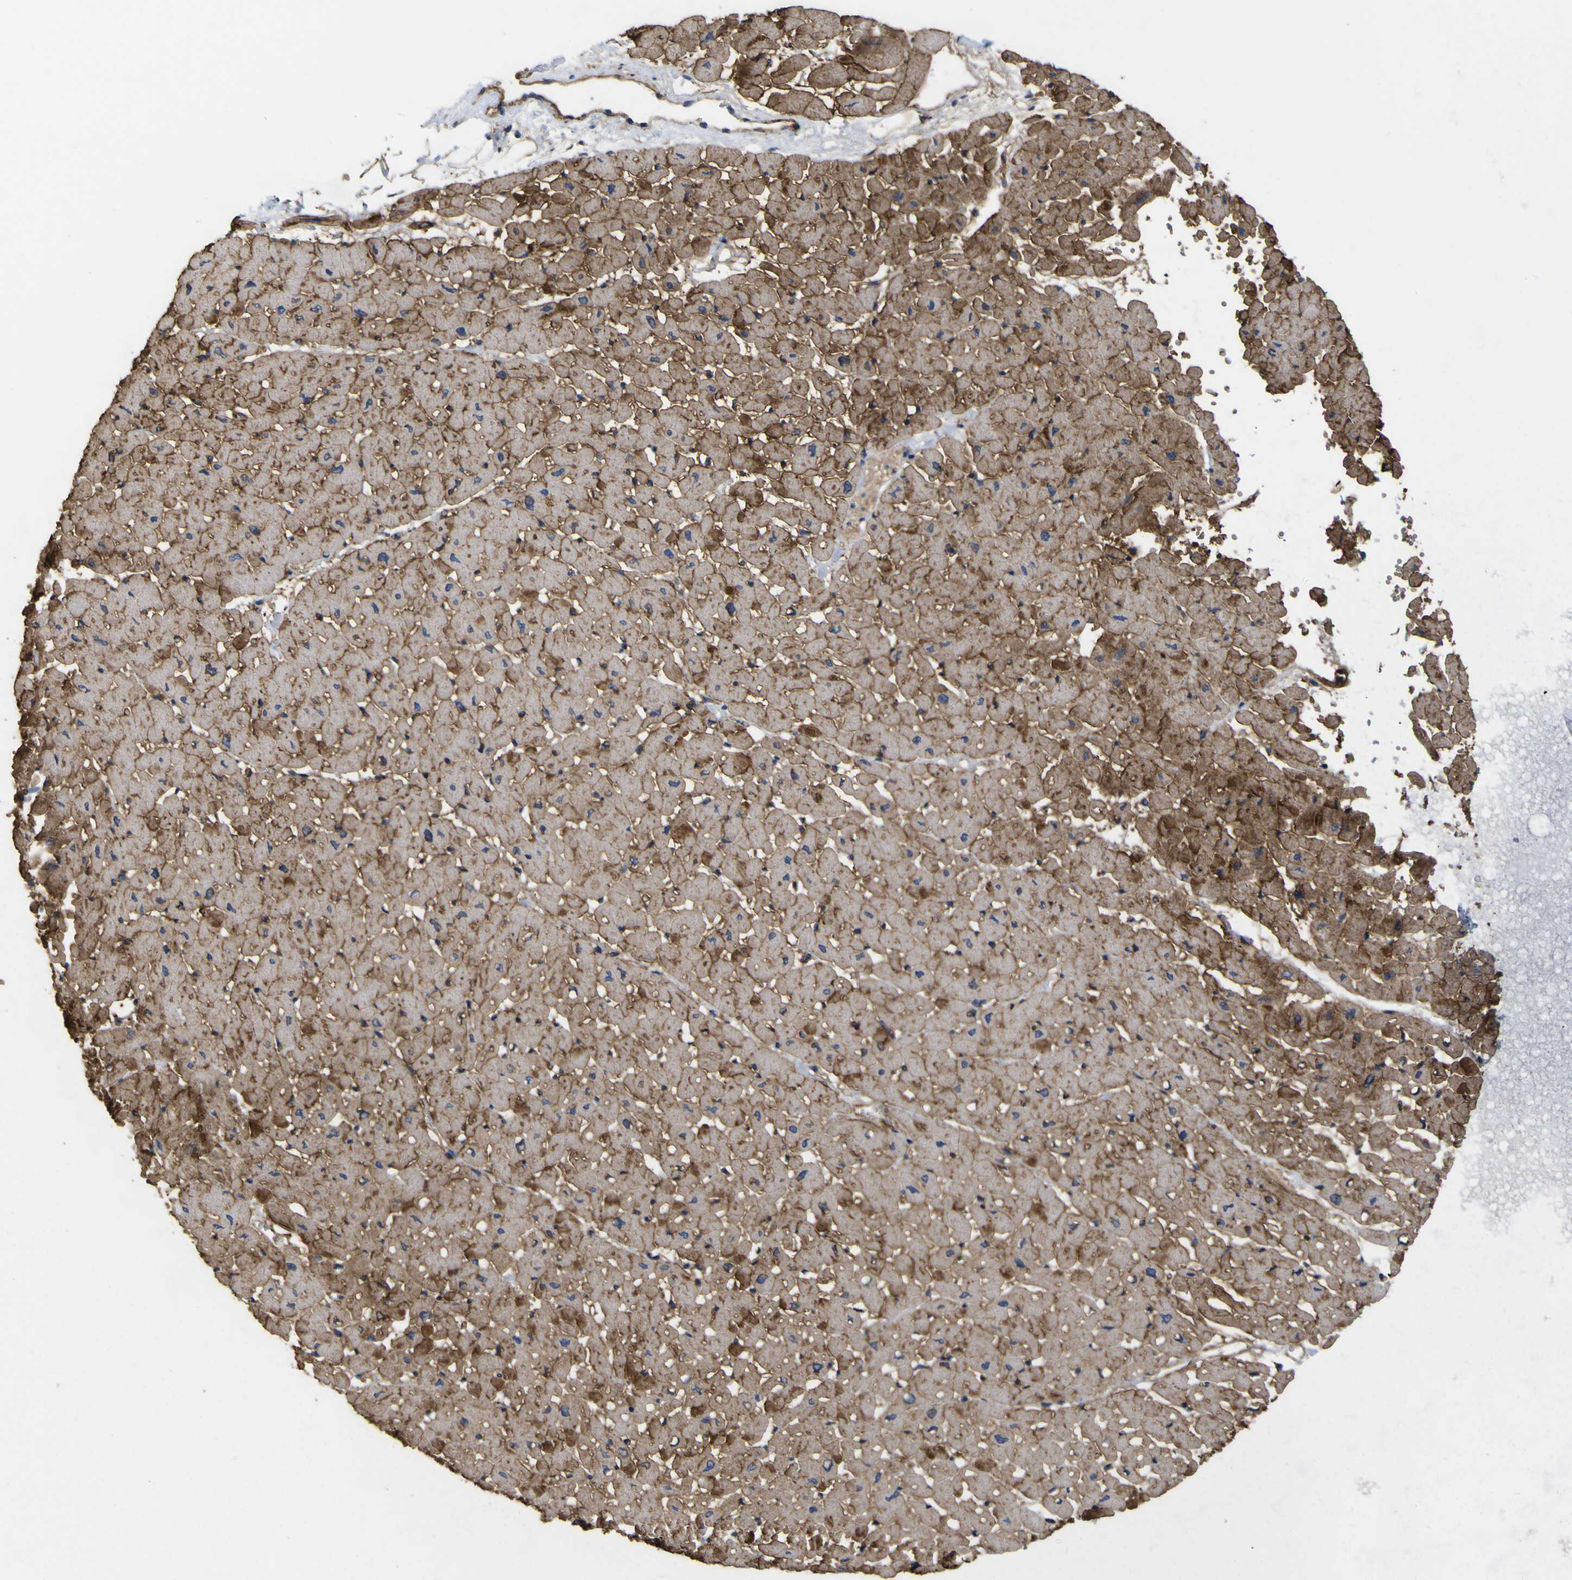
{"staining": {"intensity": "strong", "quantity": ">75%", "location": "cytoplasmic/membranous"}, "tissue": "heart muscle", "cell_type": "Cardiomyocytes", "image_type": "normal", "snomed": [{"axis": "morphology", "description": "Normal tissue, NOS"}, {"axis": "topography", "description": "Heart"}], "caption": "A brown stain highlights strong cytoplasmic/membranous staining of a protein in cardiomyocytes of benign human heart muscle.", "gene": "CD151", "patient": {"sex": "male", "age": 45}}